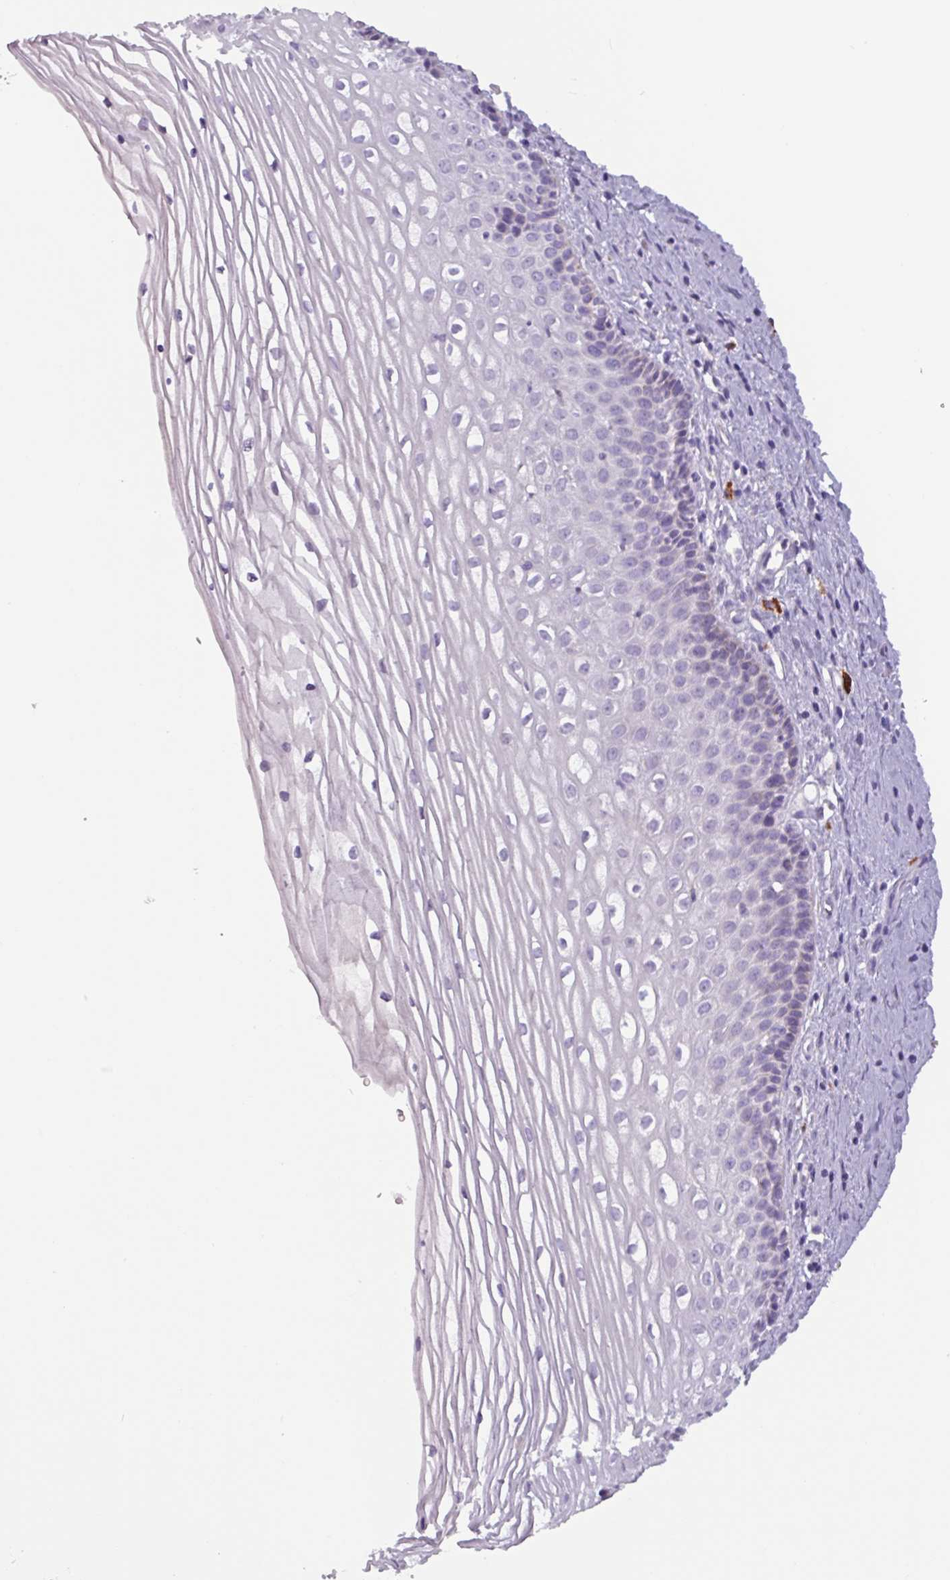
{"staining": {"intensity": "weak", "quantity": "<25%", "location": "cytoplasmic/membranous"}, "tissue": "cervix", "cell_type": "Glandular cells", "image_type": "normal", "snomed": [{"axis": "morphology", "description": "Normal tissue, NOS"}, {"axis": "topography", "description": "Cervix"}], "caption": "Photomicrograph shows no significant protein staining in glandular cells of benign cervix.", "gene": "ADGRE1", "patient": {"sex": "female", "age": 47}}